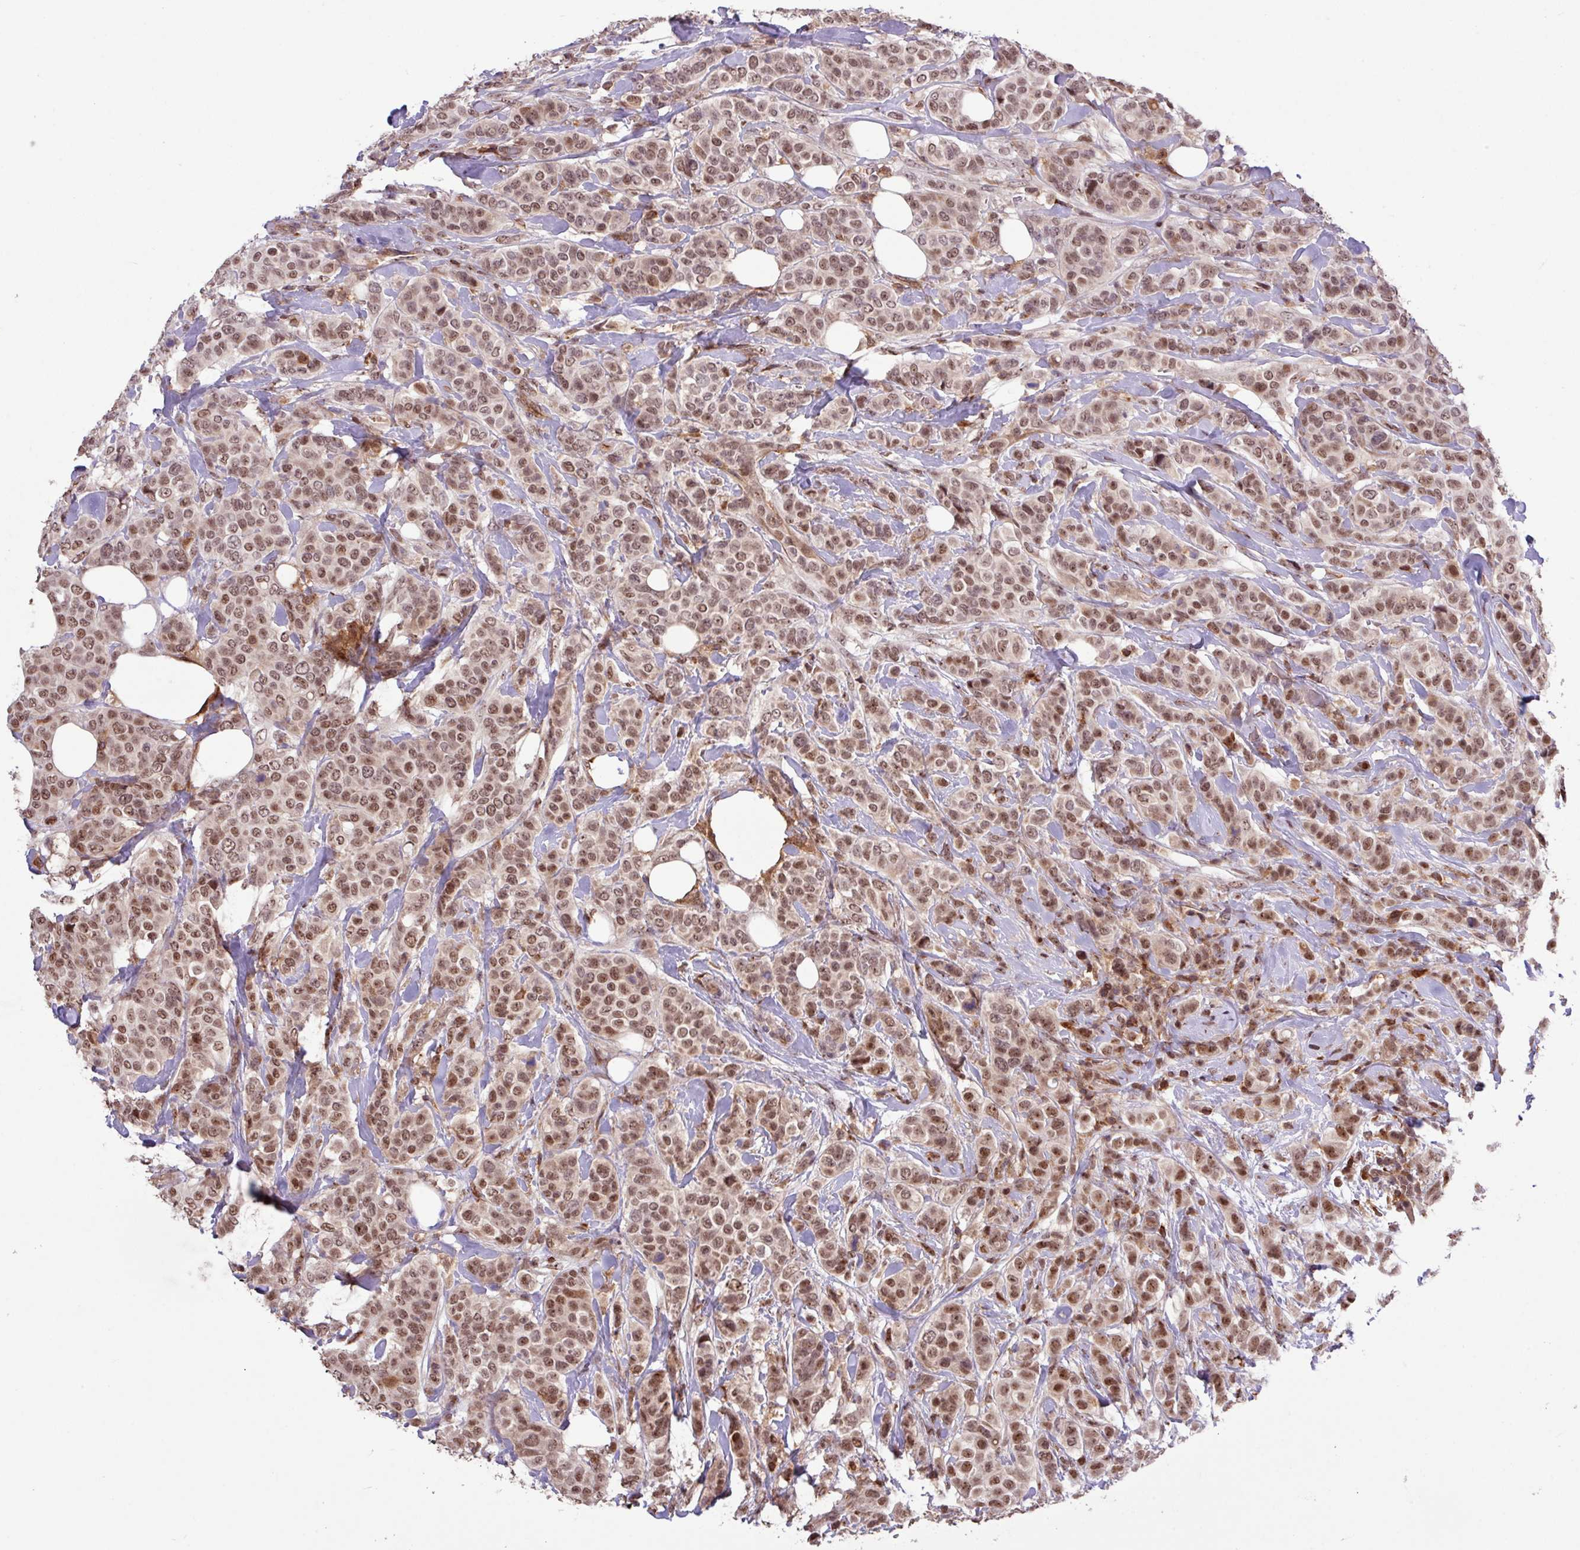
{"staining": {"intensity": "moderate", "quantity": ">75%", "location": "nuclear"}, "tissue": "breast cancer", "cell_type": "Tumor cells", "image_type": "cancer", "snomed": [{"axis": "morphology", "description": "Lobular carcinoma"}, {"axis": "topography", "description": "Breast"}], "caption": "There is medium levels of moderate nuclear staining in tumor cells of breast cancer, as demonstrated by immunohistochemical staining (brown color).", "gene": "GON7", "patient": {"sex": "female", "age": 51}}